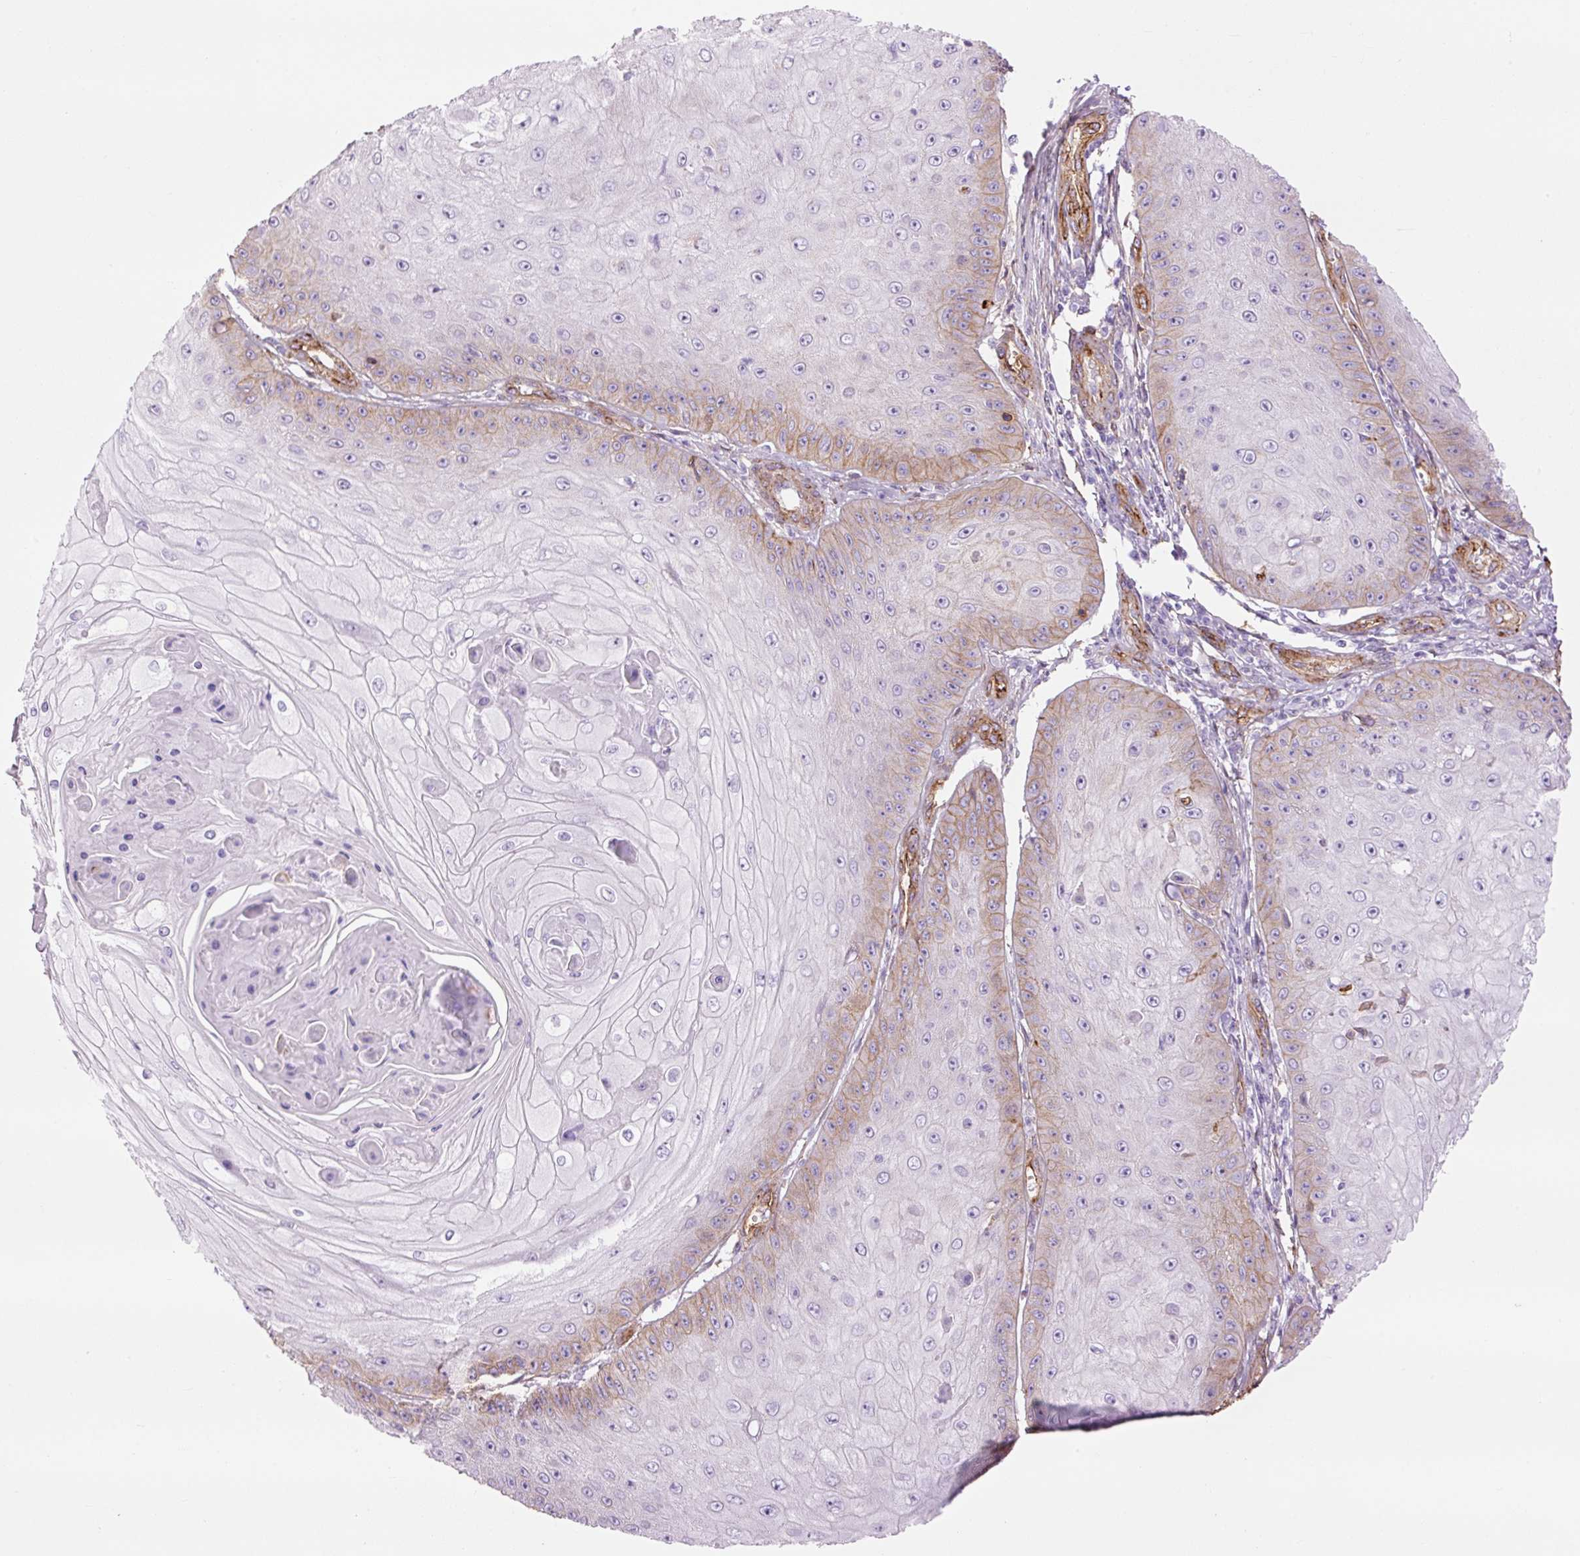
{"staining": {"intensity": "weak", "quantity": "25%-75%", "location": "cytoplasmic/membranous"}, "tissue": "skin cancer", "cell_type": "Tumor cells", "image_type": "cancer", "snomed": [{"axis": "morphology", "description": "Squamous cell carcinoma, NOS"}, {"axis": "topography", "description": "Skin"}], "caption": "Skin squamous cell carcinoma was stained to show a protein in brown. There is low levels of weak cytoplasmic/membranous positivity in approximately 25%-75% of tumor cells. (Stains: DAB (3,3'-diaminobenzidine) in brown, nuclei in blue, Microscopy: brightfield microscopy at high magnification).", "gene": "CAV1", "patient": {"sex": "male", "age": 70}}